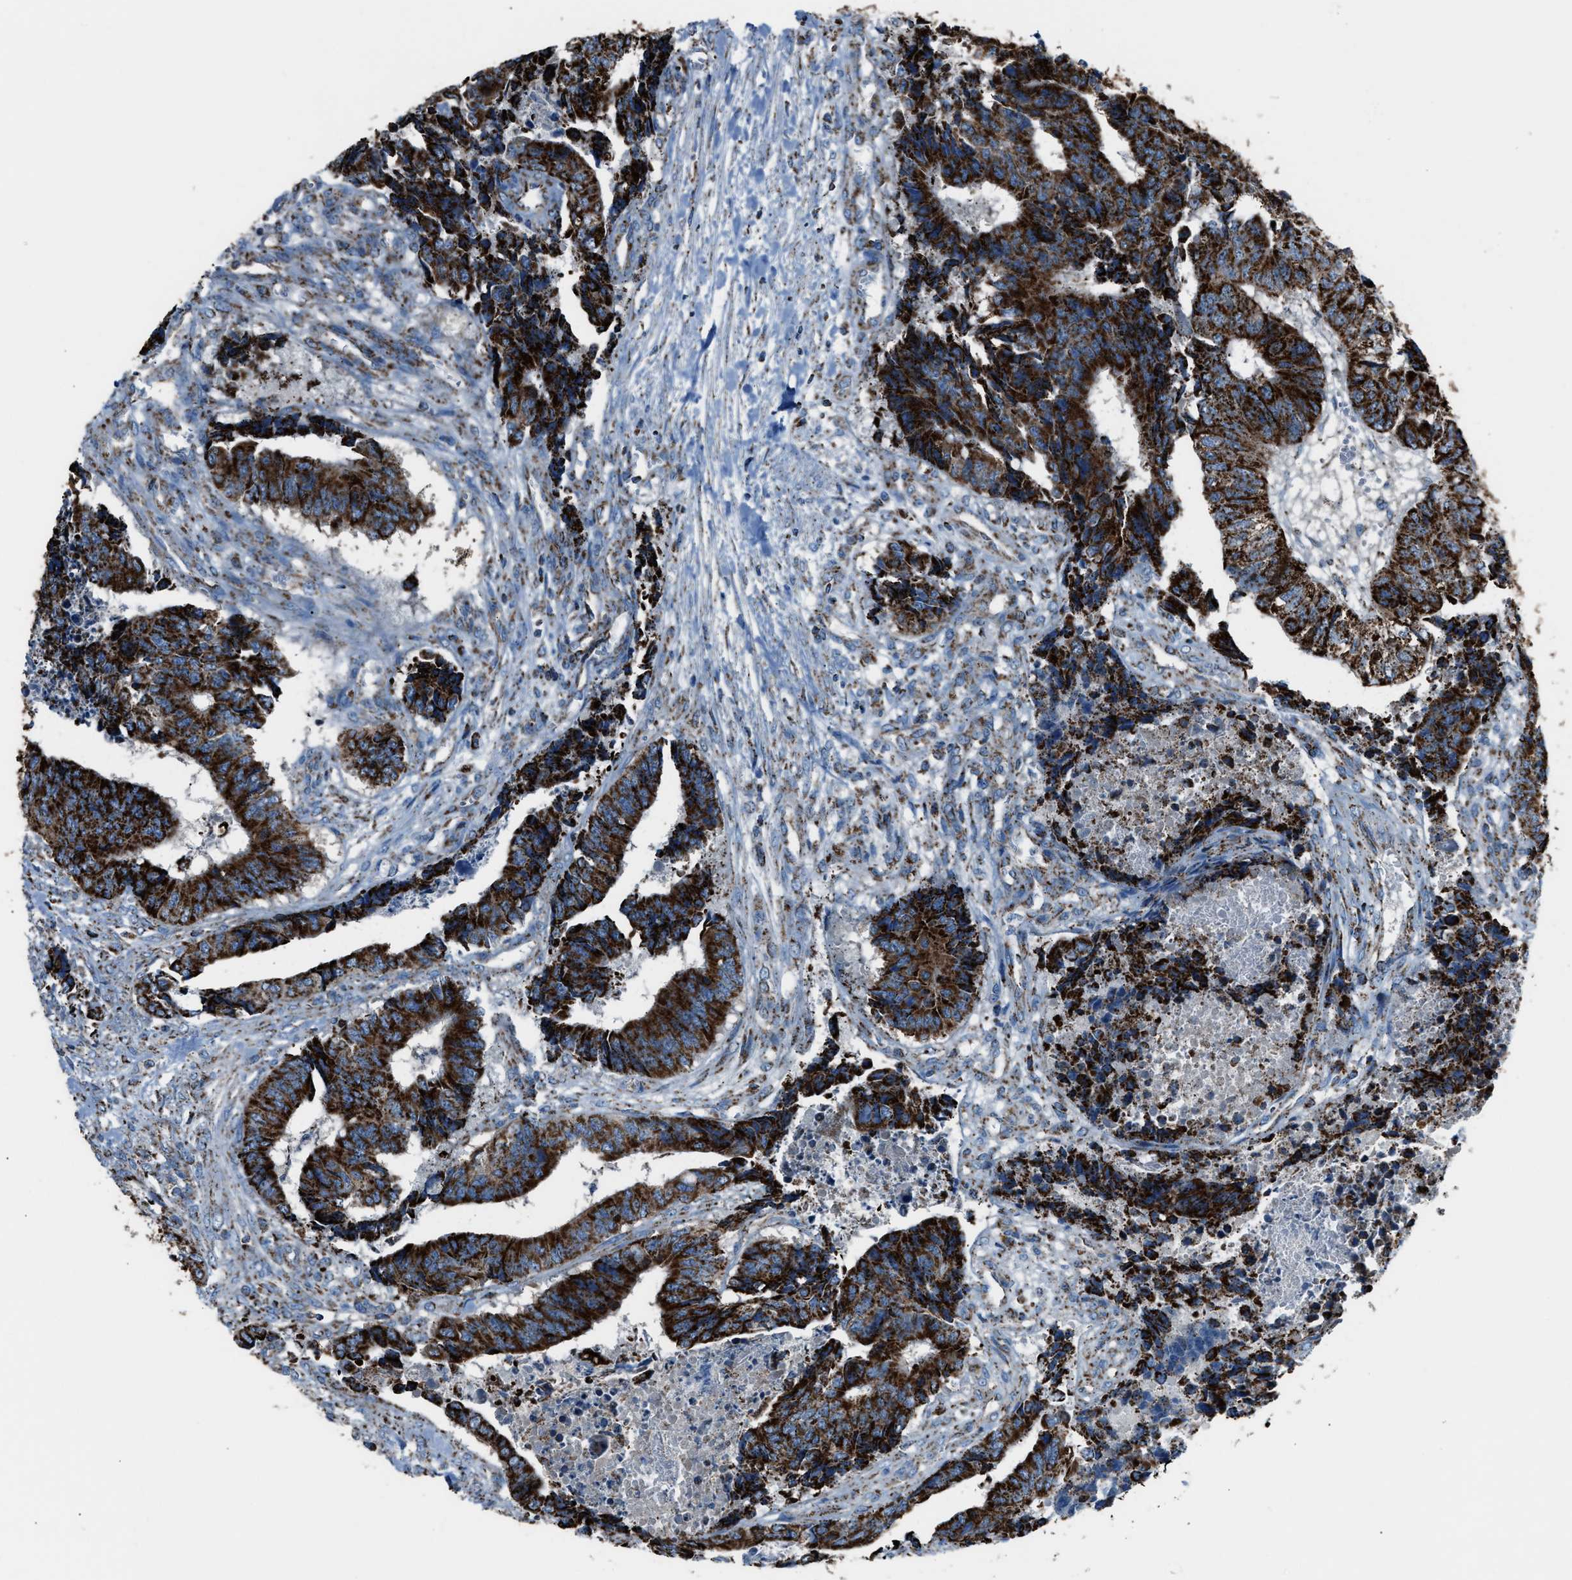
{"staining": {"intensity": "strong", "quantity": ">75%", "location": "cytoplasmic/membranous"}, "tissue": "colorectal cancer", "cell_type": "Tumor cells", "image_type": "cancer", "snomed": [{"axis": "morphology", "description": "Adenocarcinoma, NOS"}, {"axis": "topography", "description": "Rectum"}], "caption": "IHC (DAB (3,3'-diaminobenzidine)) staining of human adenocarcinoma (colorectal) demonstrates strong cytoplasmic/membranous protein staining in about >75% of tumor cells.", "gene": "MDH2", "patient": {"sex": "male", "age": 84}}